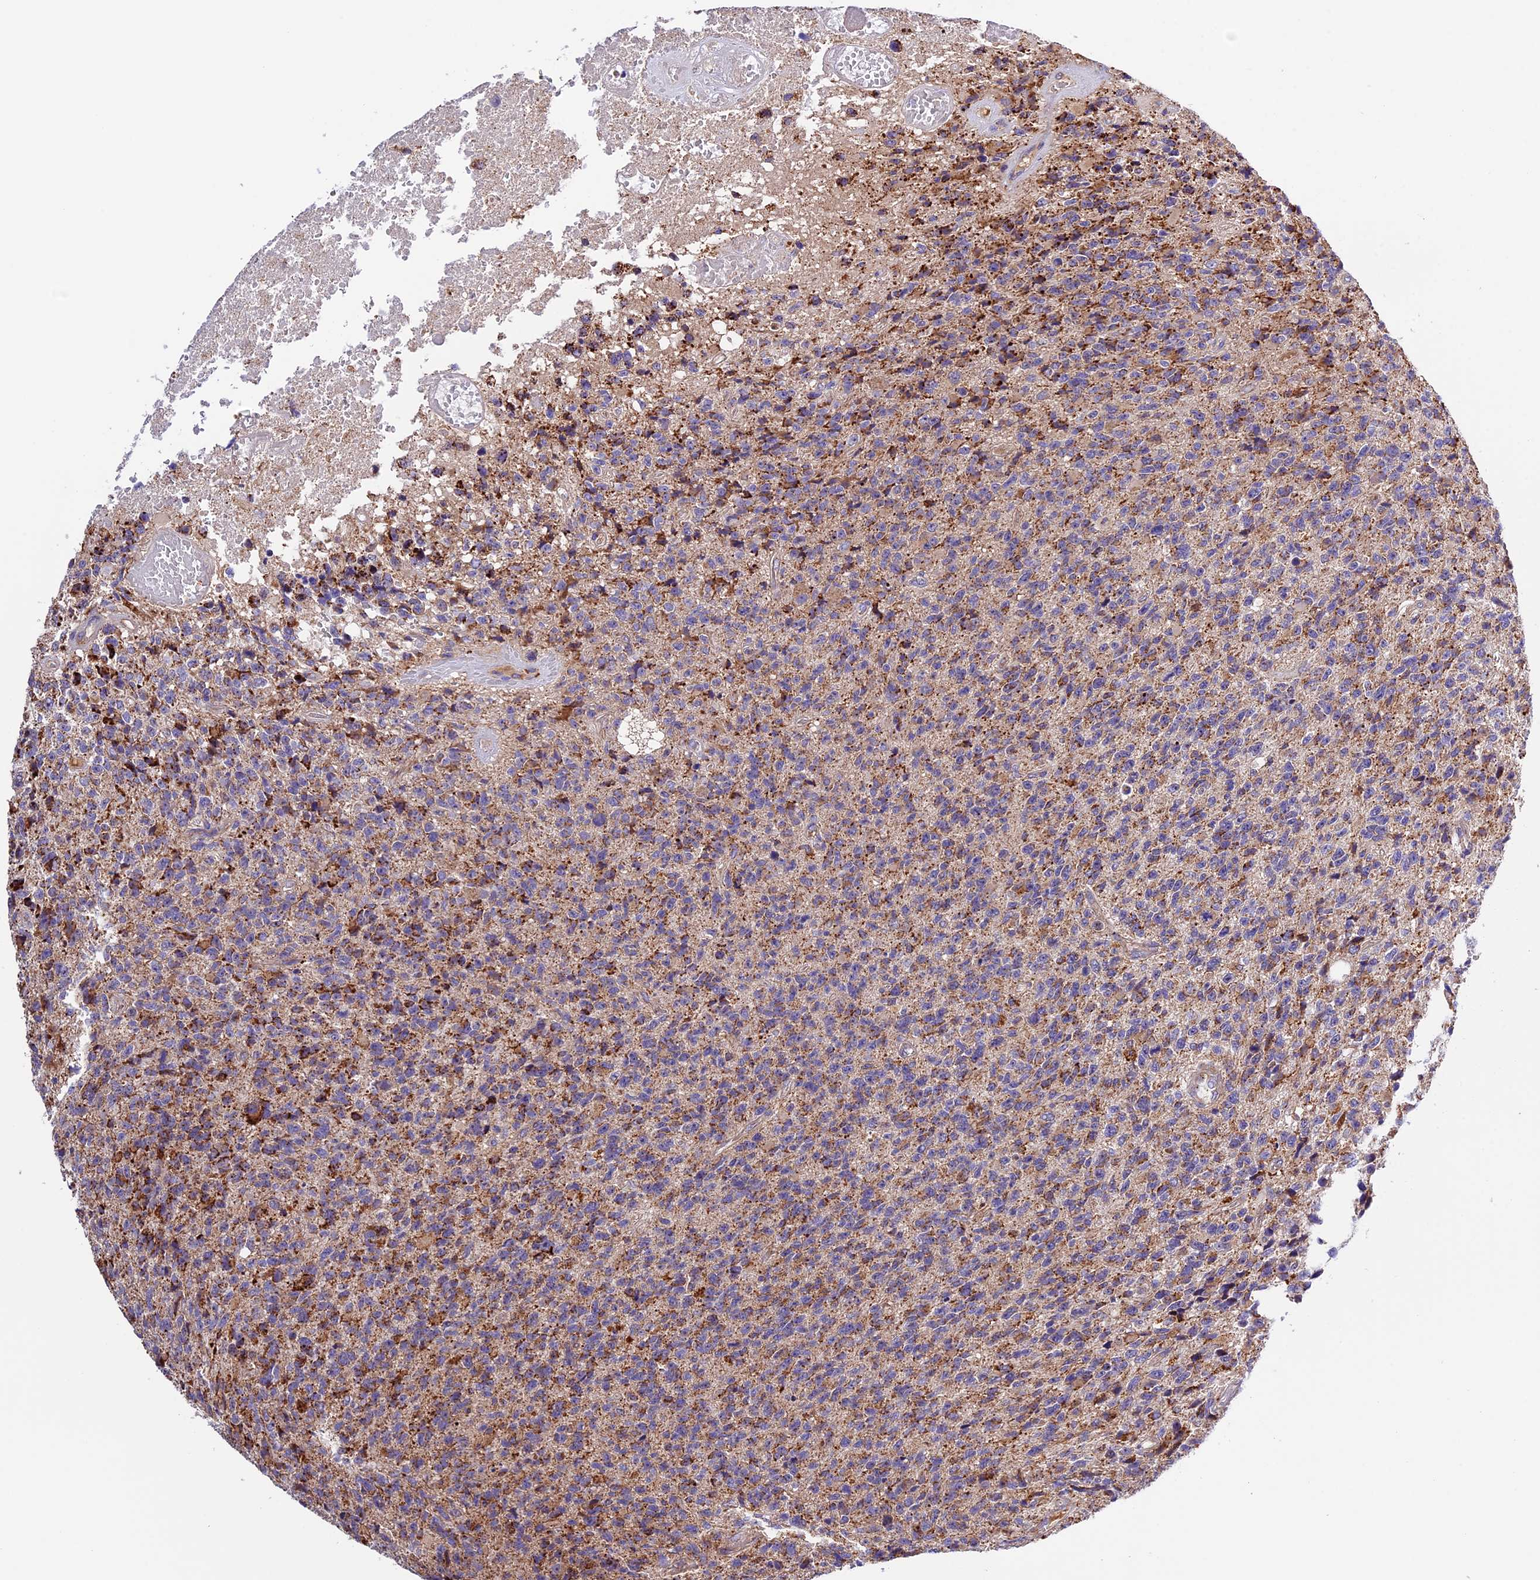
{"staining": {"intensity": "moderate", "quantity": ">75%", "location": "cytoplasmic/membranous"}, "tissue": "glioma", "cell_type": "Tumor cells", "image_type": "cancer", "snomed": [{"axis": "morphology", "description": "Glioma, malignant, High grade"}, {"axis": "topography", "description": "Brain"}], "caption": "IHC (DAB) staining of human glioma displays moderate cytoplasmic/membranous protein expression in approximately >75% of tumor cells. (DAB (3,3'-diaminobenzidine) IHC with brightfield microscopy, high magnification).", "gene": "METTL22", "patient": {"sex": "male", "age": 76}}